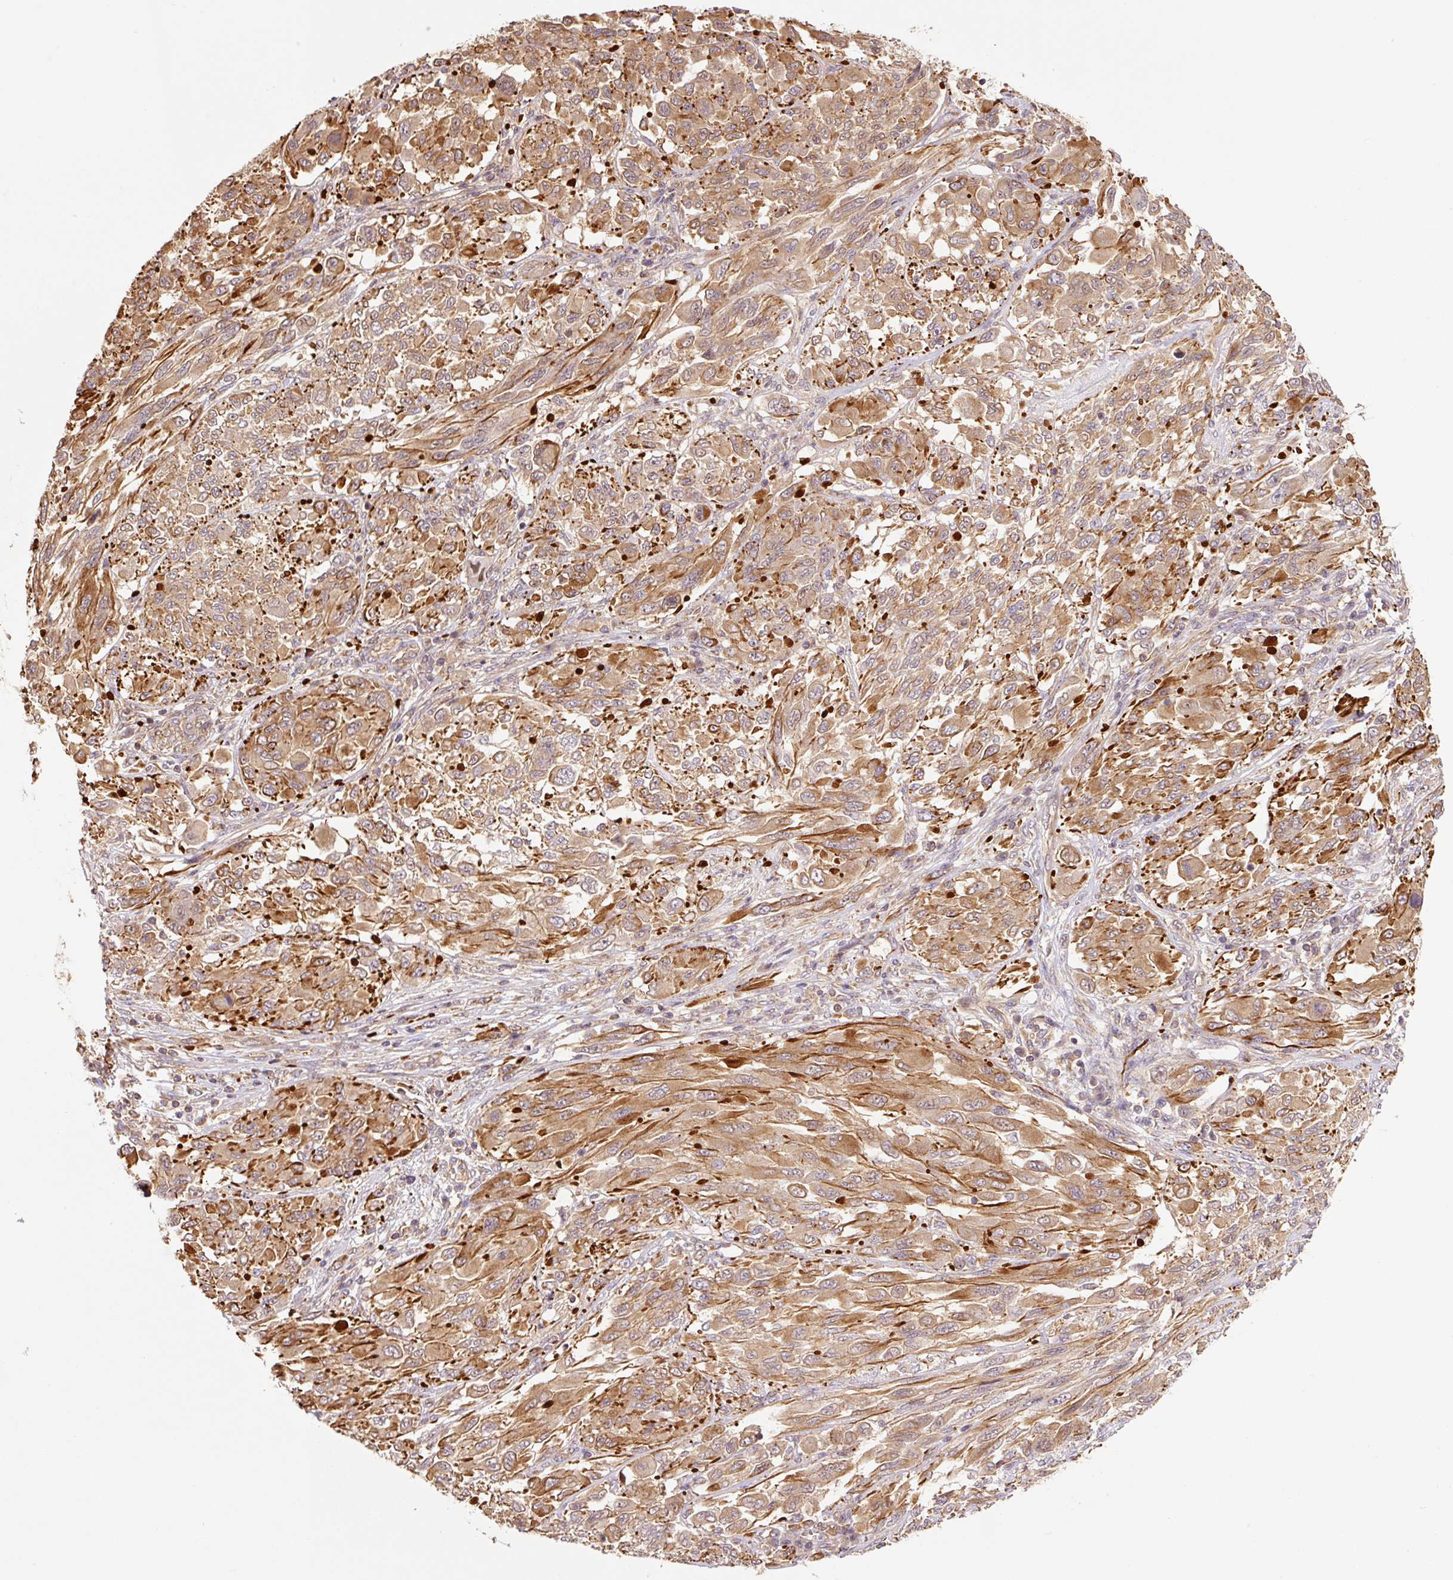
{"staining": {"intensity": "moderate", "quantity": ">75%", "location": "cytoplasmic/membranous"}, "tissue": "melanoma", "cell_type": "Tumor cells", "image_type": "cancer", "snomed": [{"axis": "morphology", "description": "Malignant melanoma, NOS"}, {"axis": "topography", "description": "Skin"}], "caption": "IHC histopathology image of human melanoma stained for a protein (brown), which shows medium levels of moderate cytoplasmic/membranous staining in about >75% of tumor cells.", "gene": "PCK2", "patient": {"sex": "female", "age": 91}}